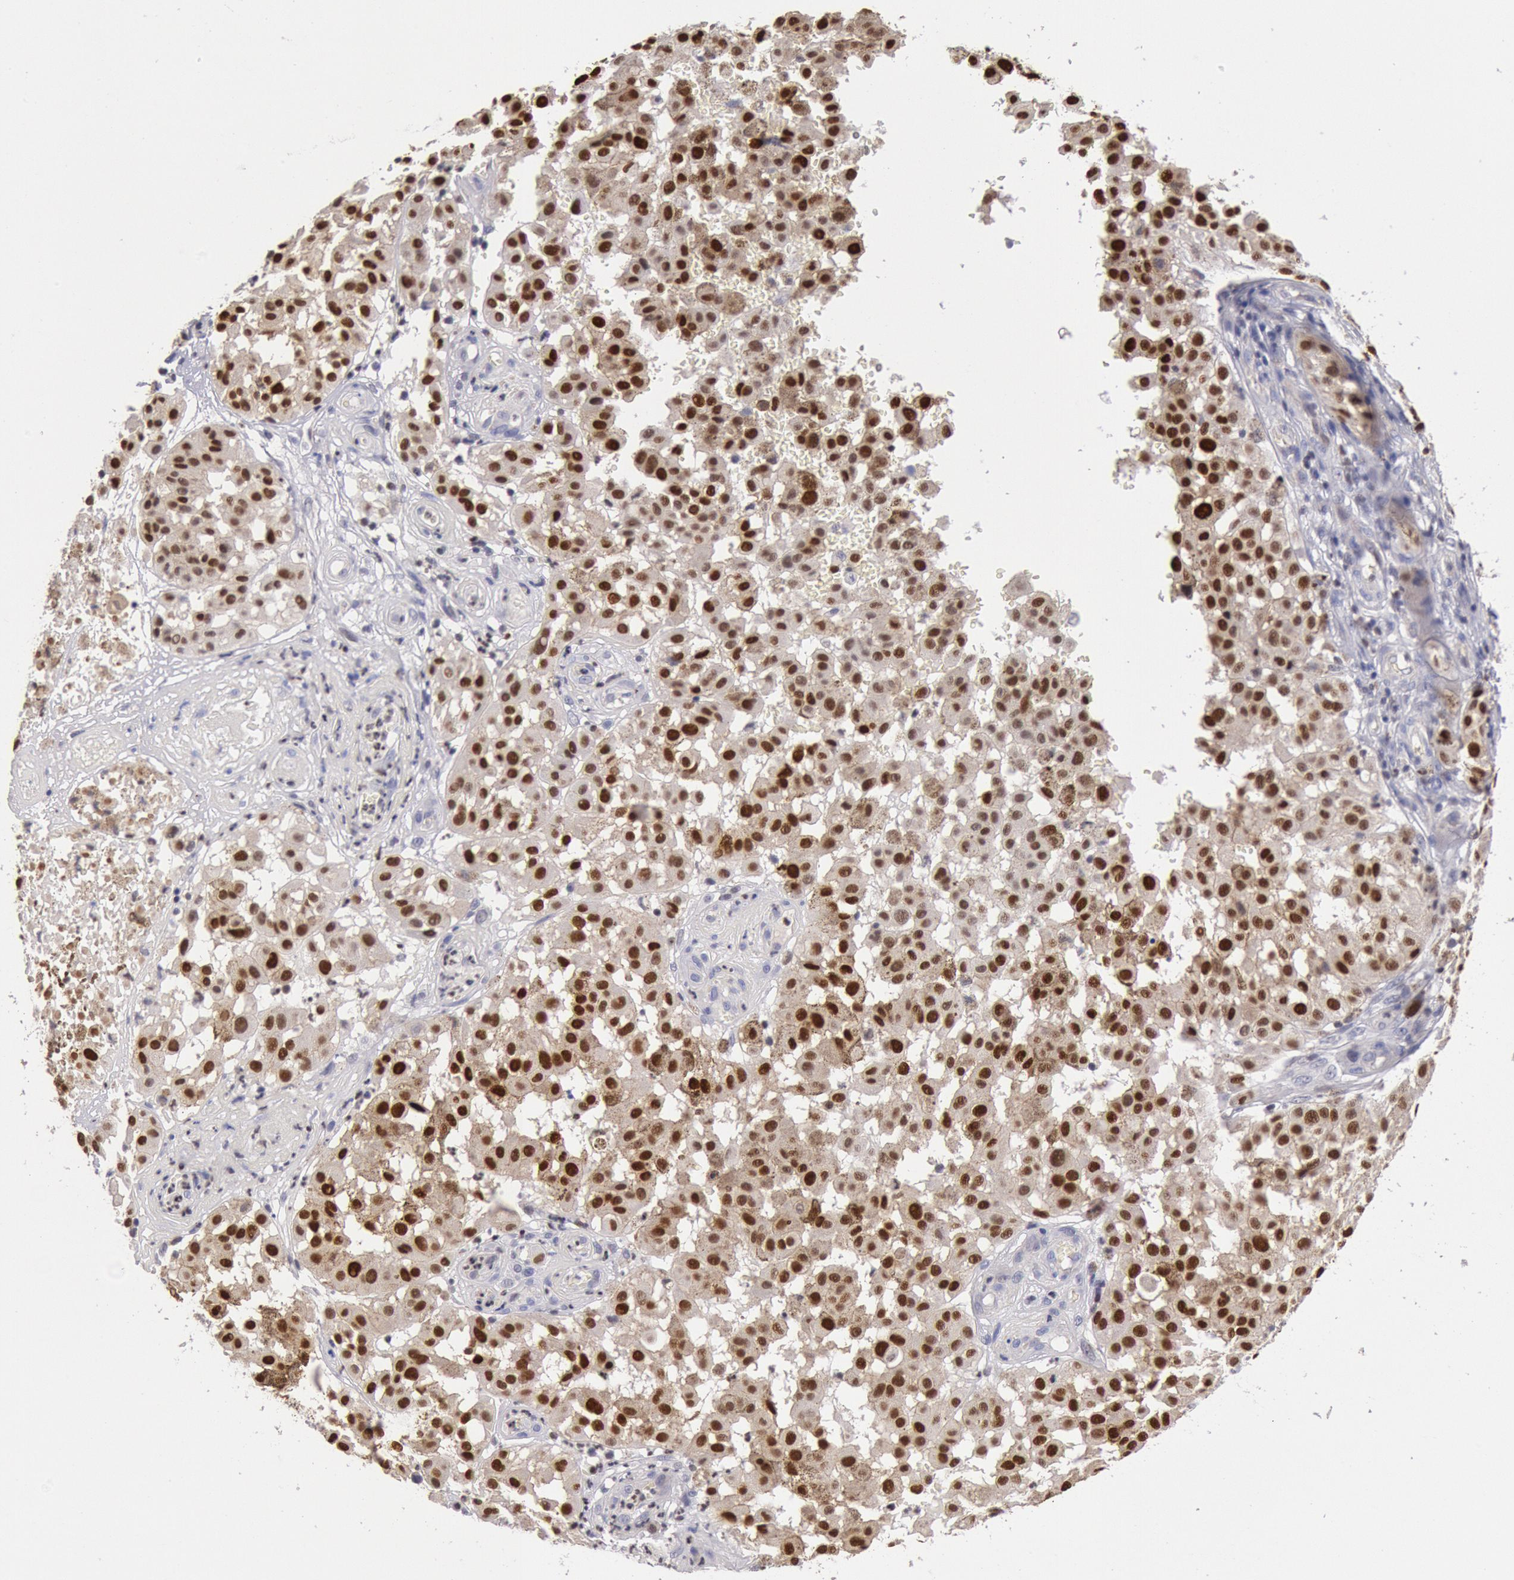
{"staining": {"intensity": "strong", "quantity": "25%-75%", "location": "nuclear"}, "tissue": "melanoma", "cell_type": "Tumor cells", "image_type": "cancer", "snomed": [{"axis": "morphology", "description": "Malignant melanoma, NOS"}, {"axis": "topography", "description": "Skin"}], "caption": "Strong nuclear staining for a protein is identified in approximately 25%-75% of tumor cells of malignant melanoma using immunohistochemistry (IHC).", "gene": "RPS6KA5", "patient": {"sex": "female", "age": 64}}